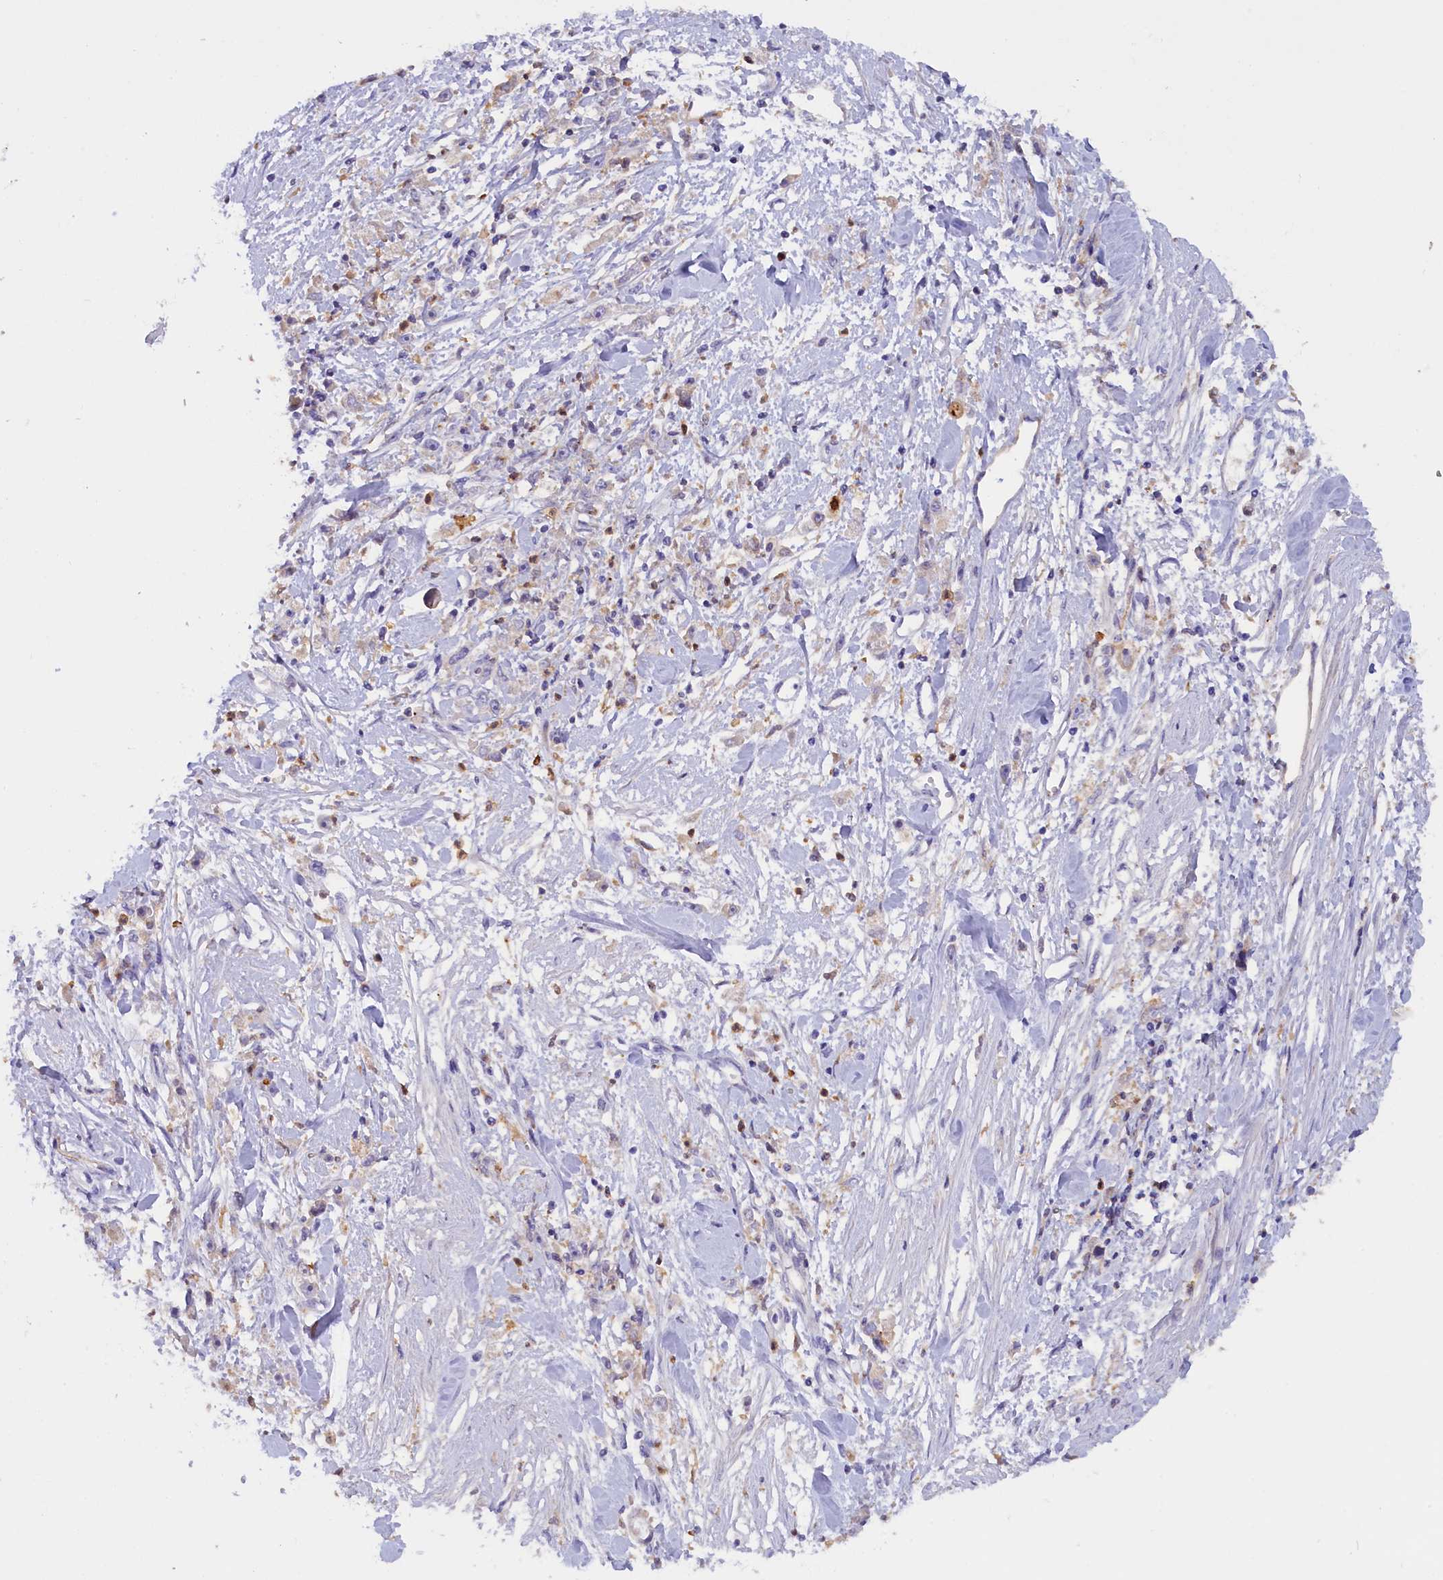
{"staining": {"intensity": "negative", "quantity": "none", "location": "none"}, "tissue": "stomach cancer", "cell_type": "Tumor cells", "image_type": "cancer", "snomed": [{"axis": "morphology", "description": "Adenocarcinoma, NOS"}, {"axis": "topography", "description": "Stomach"}], "caption": "DAB (3,3'-diaminobenzidine) immunohistochemical staining of human stomach cancer shows no significant positivity in tumor cells. (Immunohistochemistry (ihc), brightfield microscopy, high magnification).", "gene": "FAM149B1", "patient": {"sex": "female", "age": 59}}